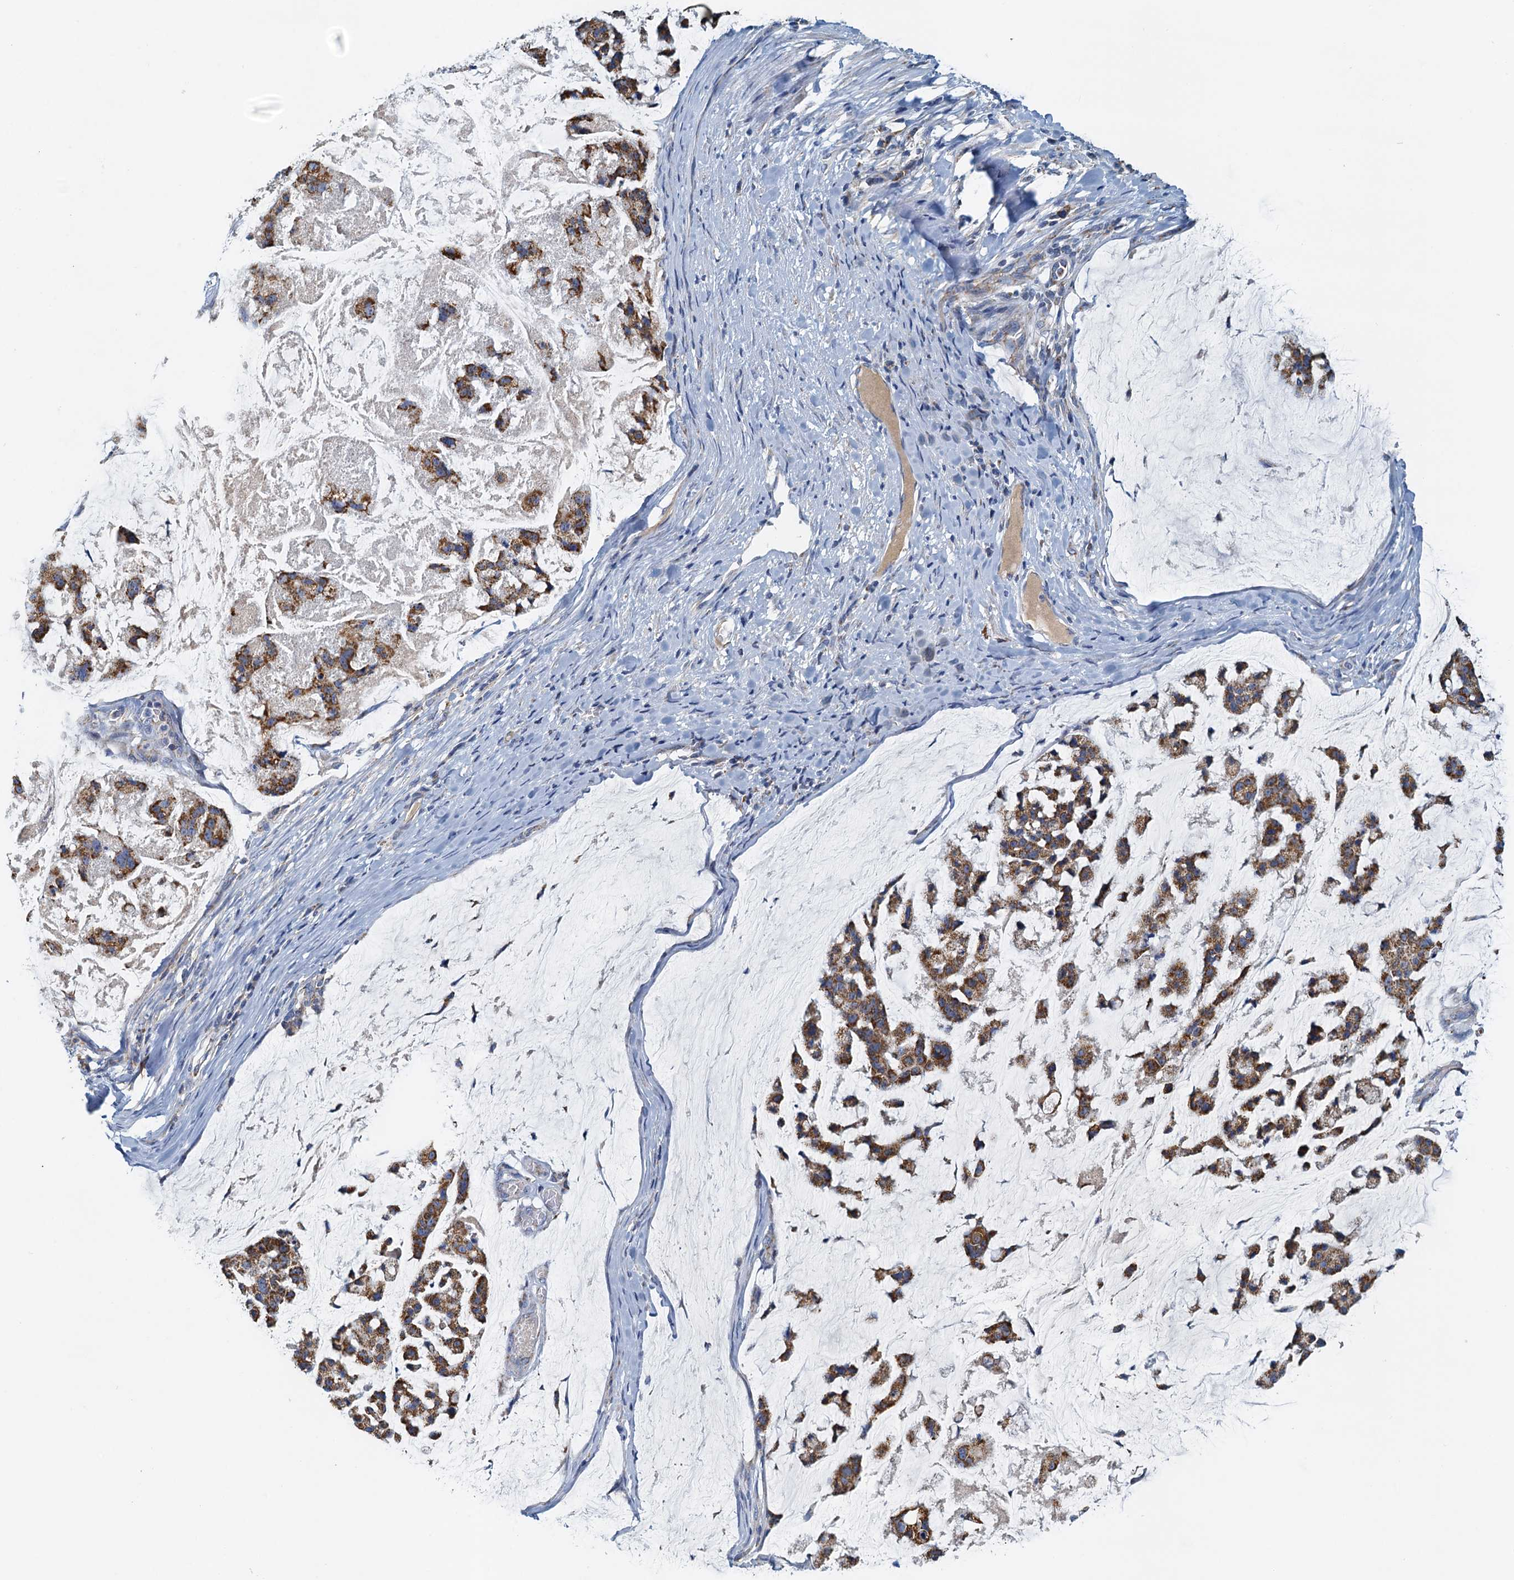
{"staining": {"intensity": "strong", "quantity": ">75%", "location": "cytoplasmic/membranous"}, "tissue": "stomach cancer", "cell_type": "Tumor cells", "image_type": "cancer", "snomed": [{"axis": "morphology", "description": "Adenocarcinoma, NOS"}, {"axis": "topography", "description": "Stomach, lower"}], "caption": "Immunohistochemical staining of human stomach cancer exhibits strong cytoplasmic/membranous protein positivity in about >75% of tumor cells. (DAB = brown stain, brightfield microscopy at high magnification).", "gene": "POC1A", "patient": {"sex": "male", "age": 67}}